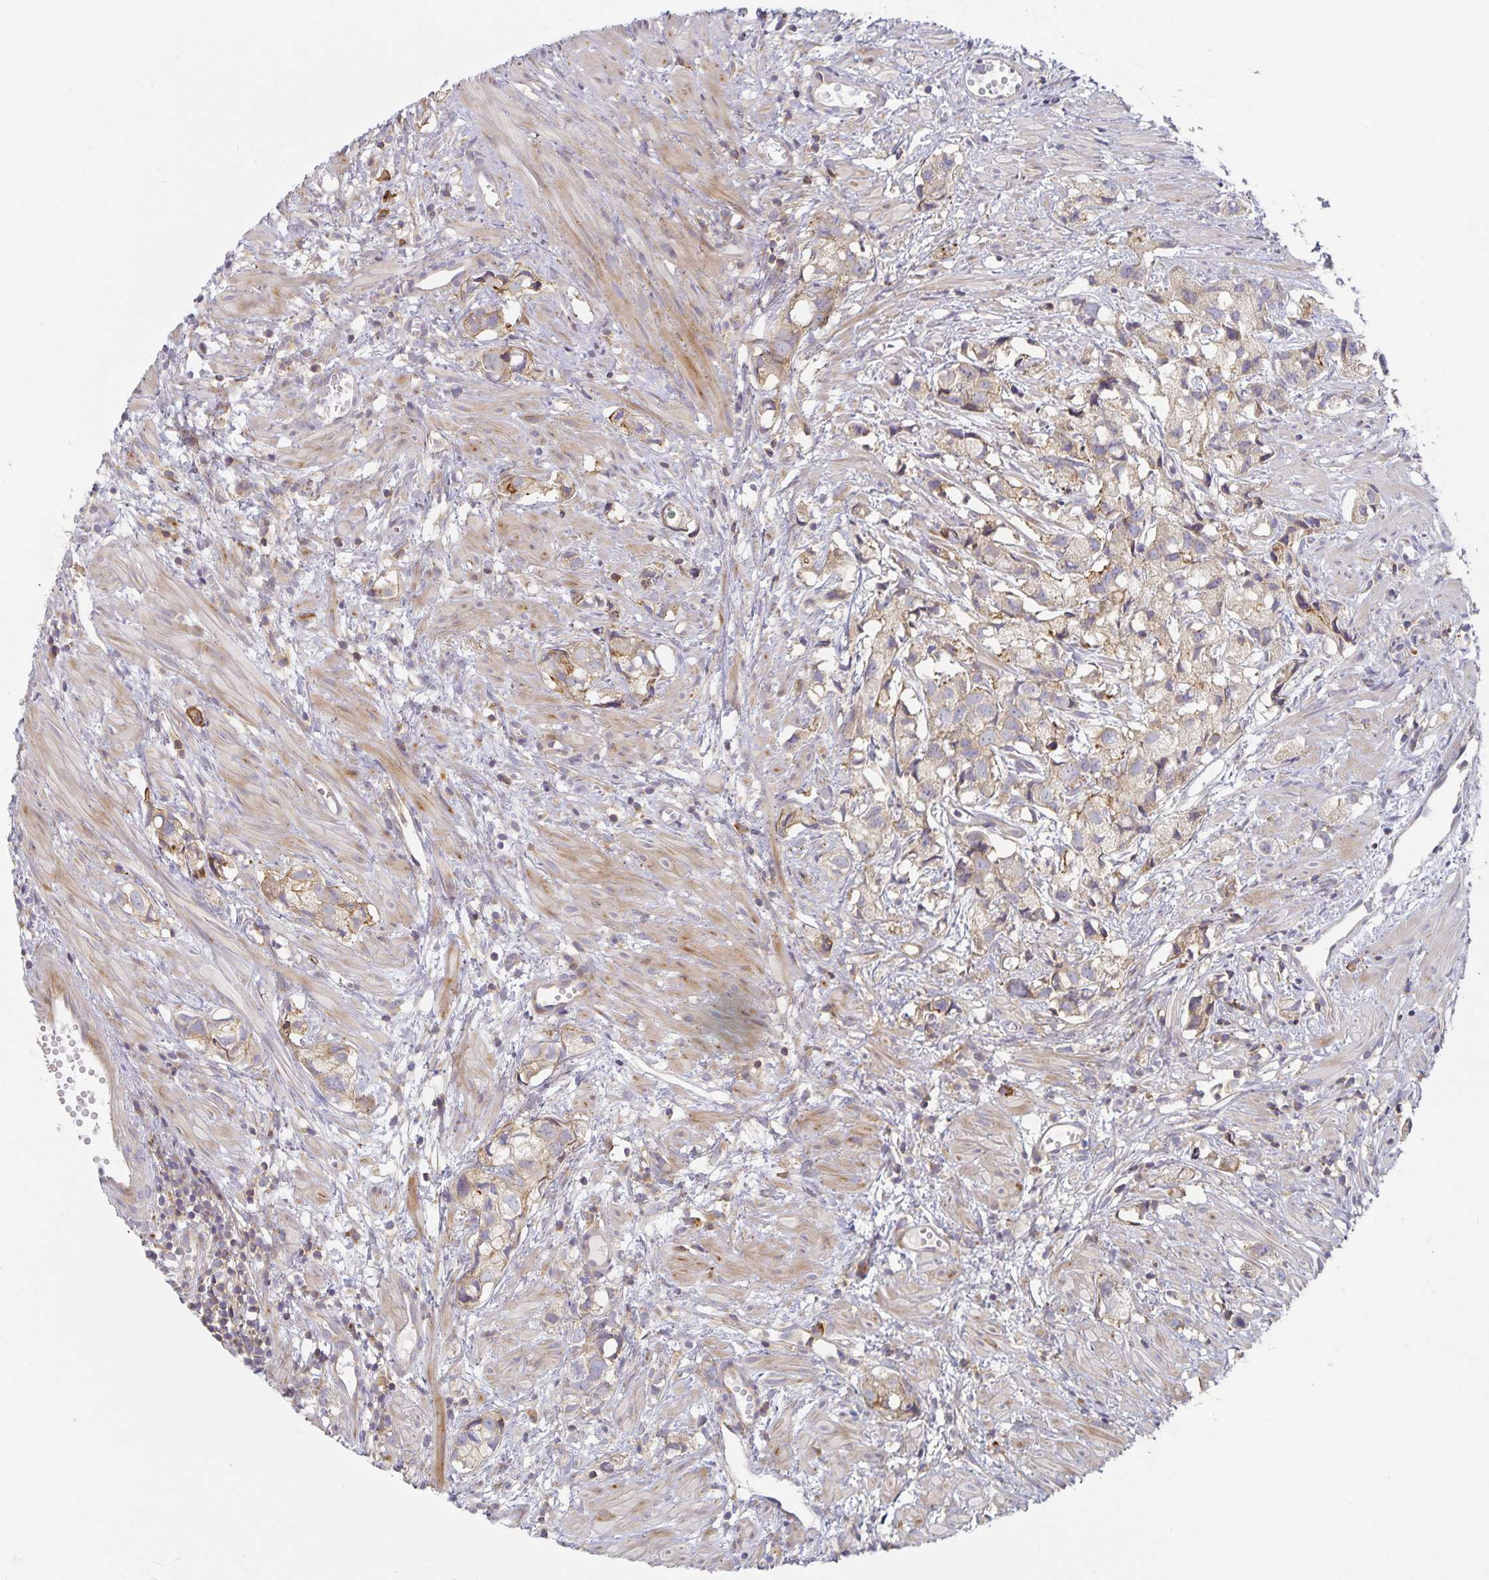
{"staining": {"intensity": "weak", "quantity": "<25%", "location": "cytoplasmic/membranous"}, "tissue": "prostate cancer", "cell_type": "Tumor cells", "image_type": "cancer", "snomed": [{"axis": "morphology", "description": "Adenocarcinoma, High grade"}, {"axis": "topography", "description": "Prostate"}], "caption": "Prostate adenocarcinoma (high-grade) was stained to show a protein in brown. There is no significant expression in tumor cells.", "gene": "NOMO1", "patient": {"sex": "male", "age": 58}}